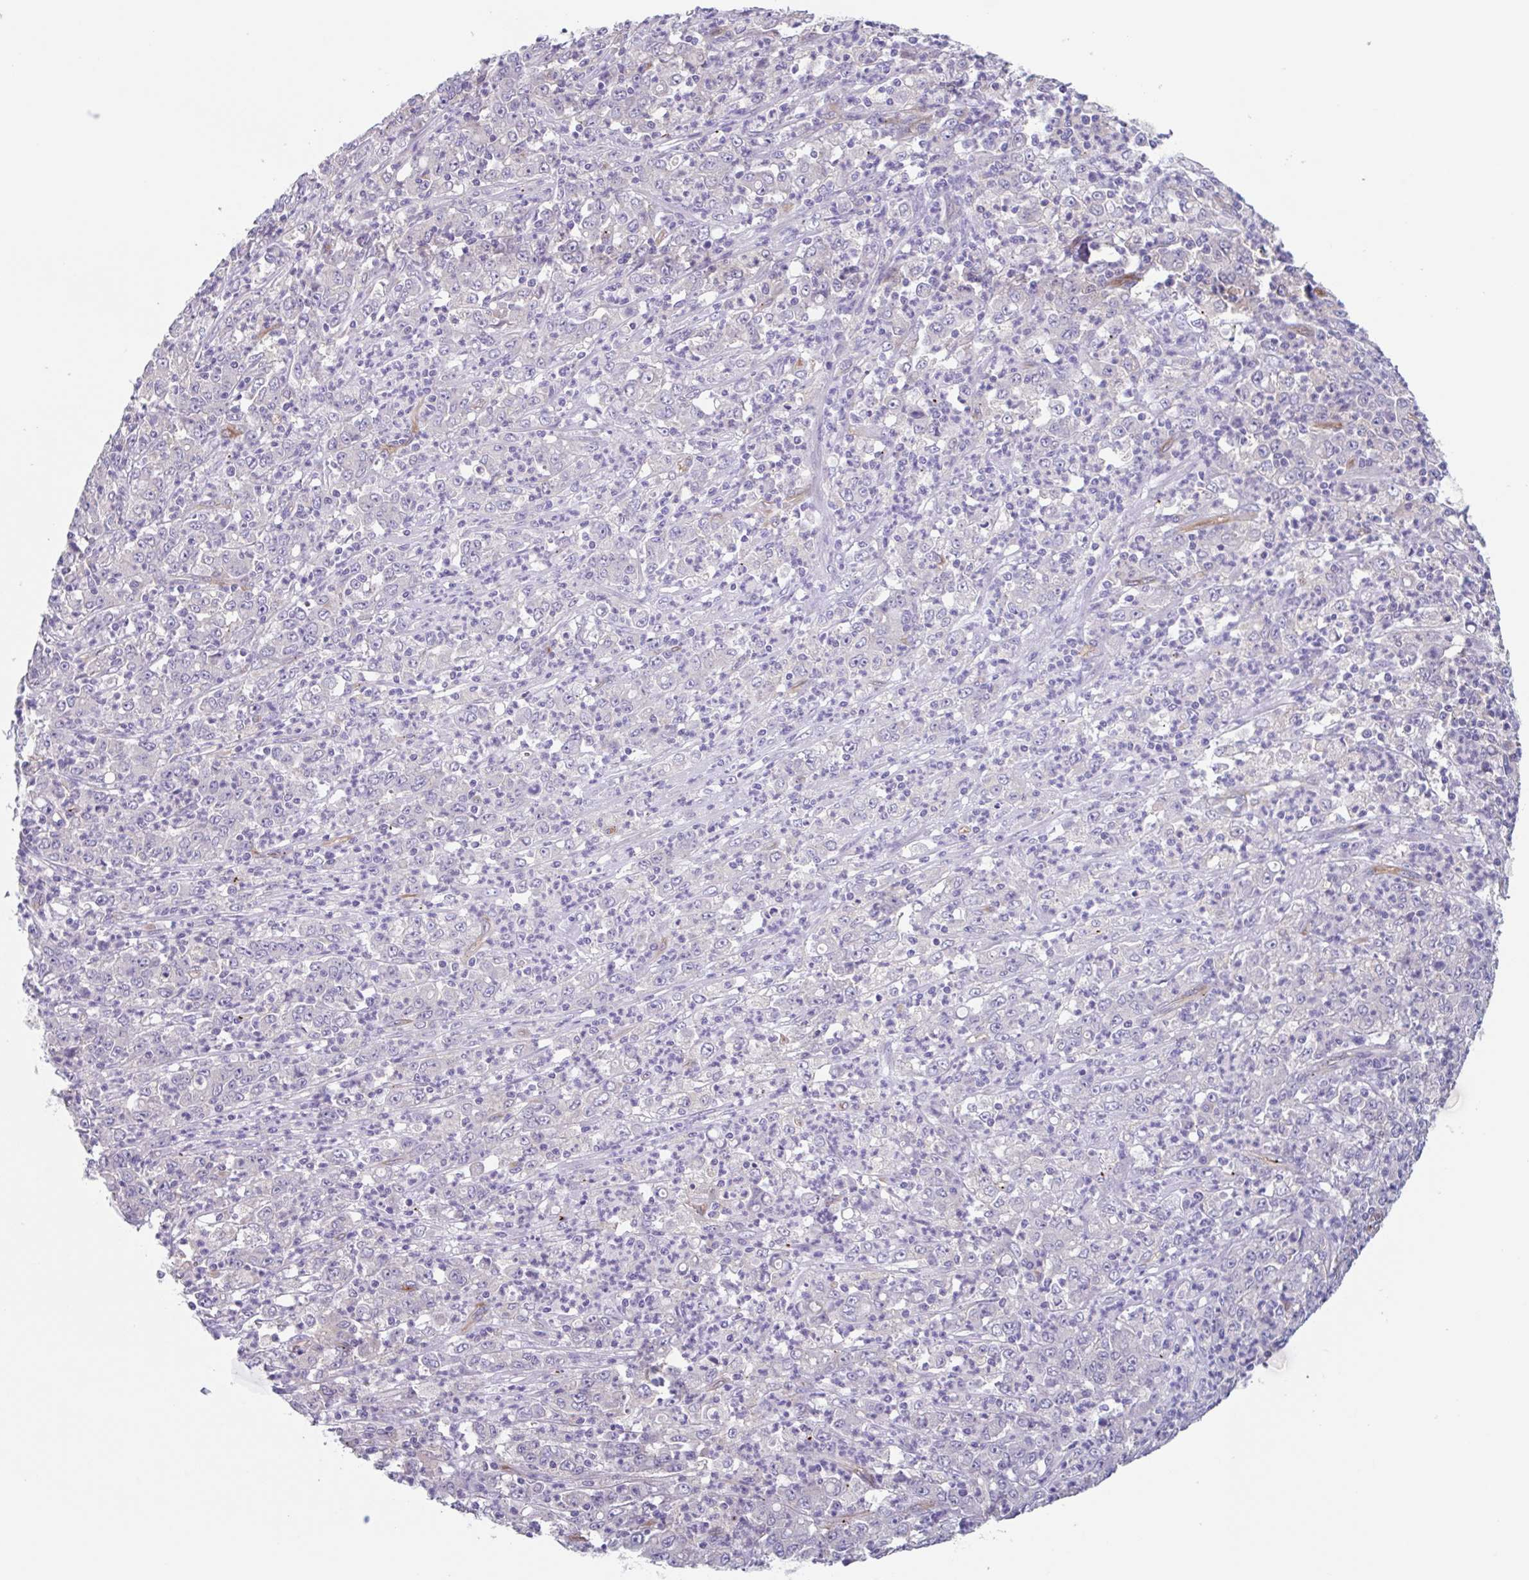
{"staining": {"intensity": "negative", "quantity": "none", "location": "none"}, "tissue": "stomach cancer", "cell_type": "Tumor cells", "image_type": "cancer", "snomed": [{"axis": "morphology", "description": "Adenocarcinoma, NOS"}, {"axis": "topography", "description": "Stomach, lower"}], "caption": "Human stomach cancer (adenocarcinoma) stained for a protein using immunohistochemistry displays no positivity in tumor cells.", "gene": "EHD4", "patient": {"sex": "female", "age": 71}}